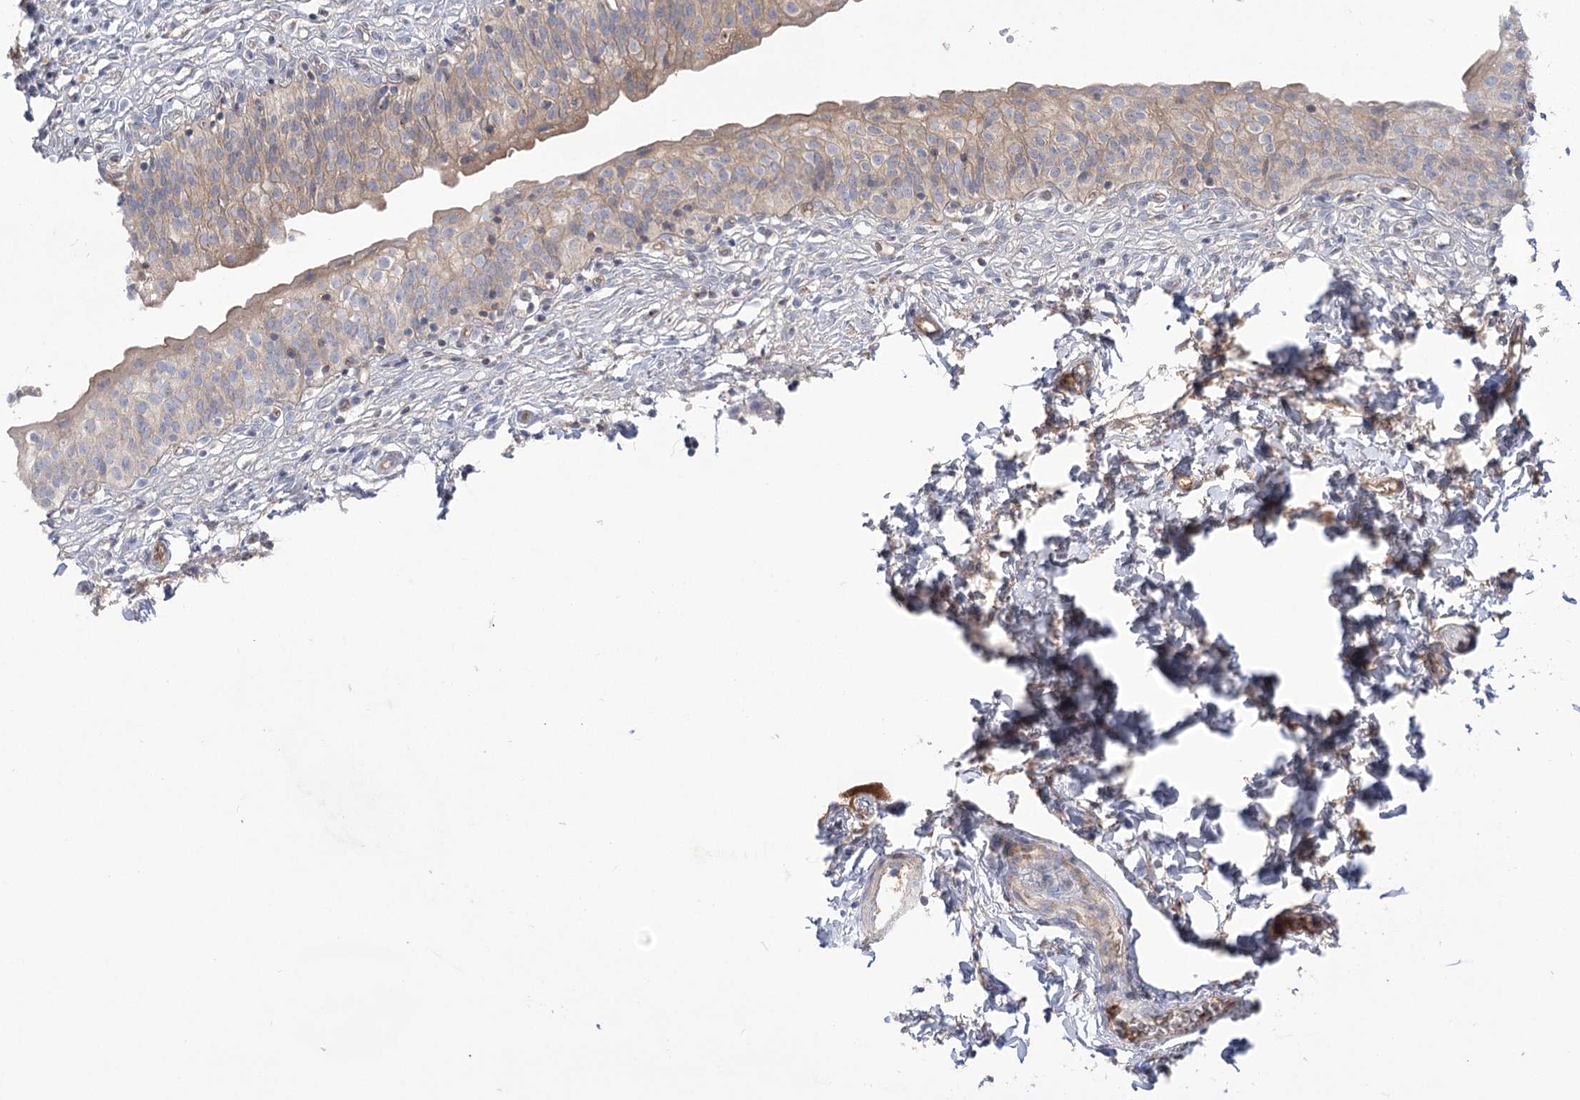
{"staining": {"intensity": "weak", "quantity": ">75%", "location": "cytoplasmic/membranous"}, "tissue": "urinary bladder", "cell_type": "Urothelial cells", "image_type": "normal", "snomed": [{"axis": "morphology", "description": "Normal tissue, NOS"}, {"axis": "topography", "description": "Urinary bladder"}], "caption": "Protein analysis of benign urinary bladder reveals weak cytoplasmic/membranous staining in approximately >75% of urothelial cells.", "gene": "GBF1", "patient": {"sex": "male", "age": 55}}